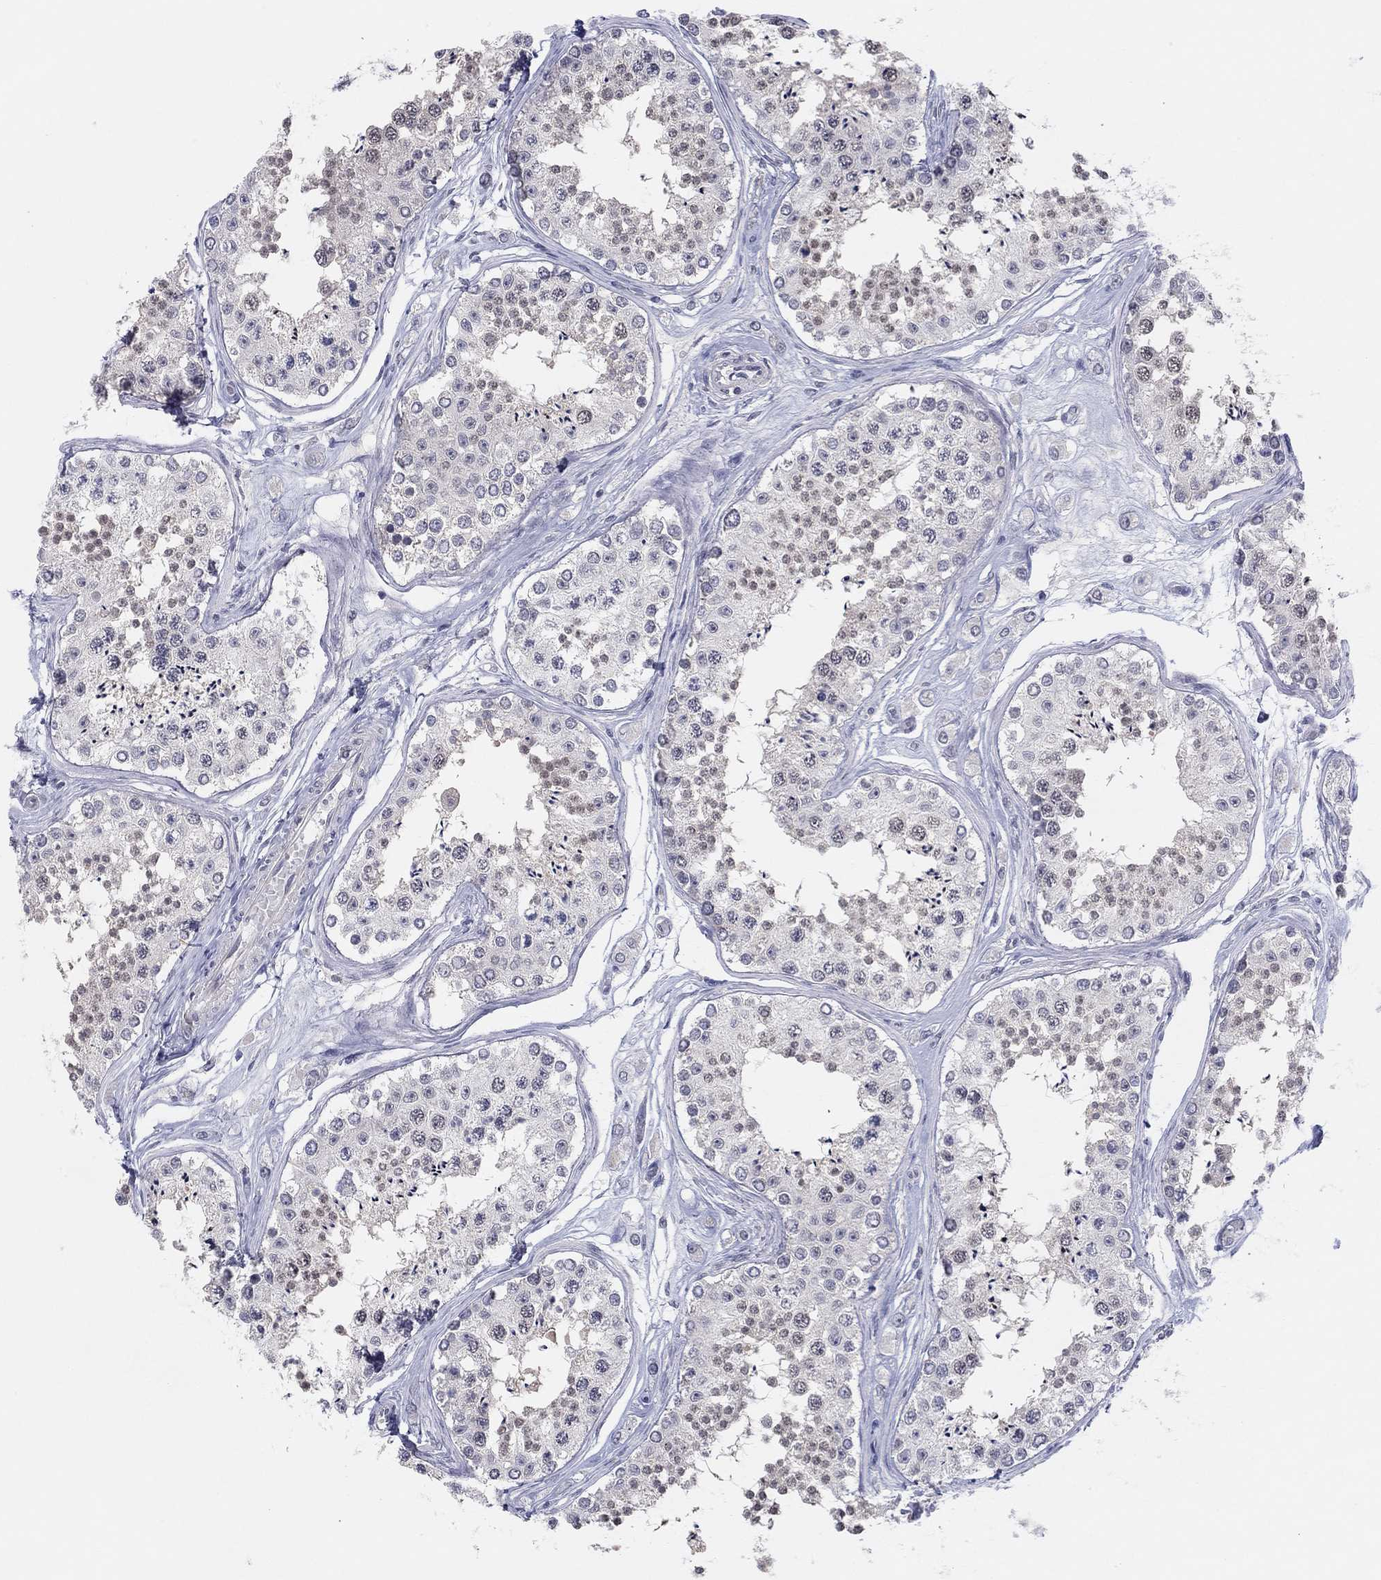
{"staining": {"intensity": "weak", "quantity": "25%-75%", "location": "nuclear"}, "tissue": "testis", "cell_type": "Cells in seminiferous ducts", "image_type": "normal", "snomed": [{"axis": "morphology", "description": "Normal tissue, NOS"}, {"axis": "topography", "description": "Testis"}], "caption": "Cells in seminiferous ducts reveal low levels of weak nuclear staining in approximately 25%-75% of cells in benign testis.", "gene": "SLC22A2", "patient": {"sex": "male", "age": 25}}